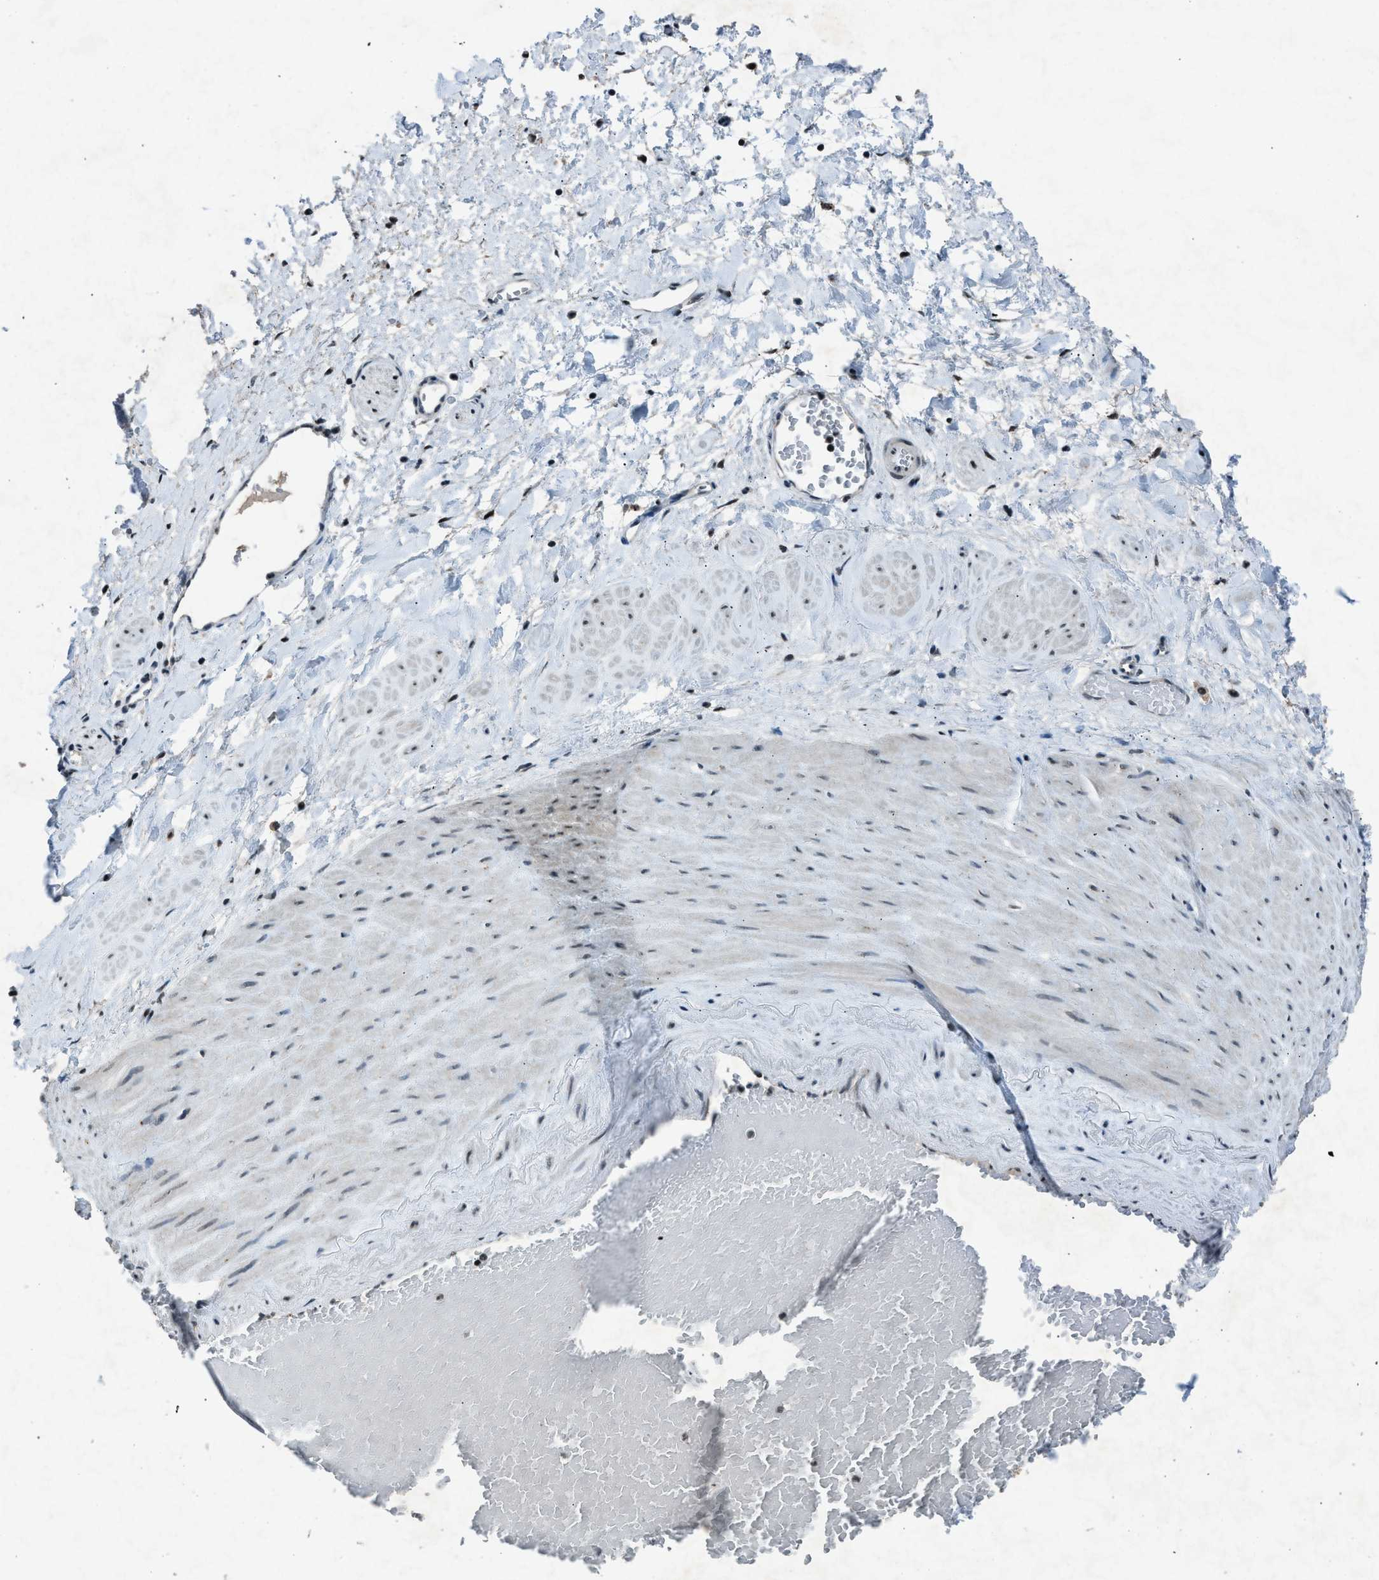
{"staining": {"intensity": "negative", "quantity": "none", "location": "none"}, "tissue": "adipose tissue", "cell_type": "Adipocytes", "image_type": "normal", "snomed": [{"axis": "morphology", "description": "Normal tissue, NOS"}, {"axis": "topography", "description": "Soft tissue"}, {"axis": "topography", "description": "Vascular tissue"}], "caption": "Adipose tissue was stained to show a protein in brown. There is no significant positivity in adipocytes. (Stains: DAB immunohistochemistry with hematoxylin counter stain, Microscopy: brightfield microscopy at high magnification).", "gene": "ADCY1", "patient": {"sex": "female", "age": 35}}